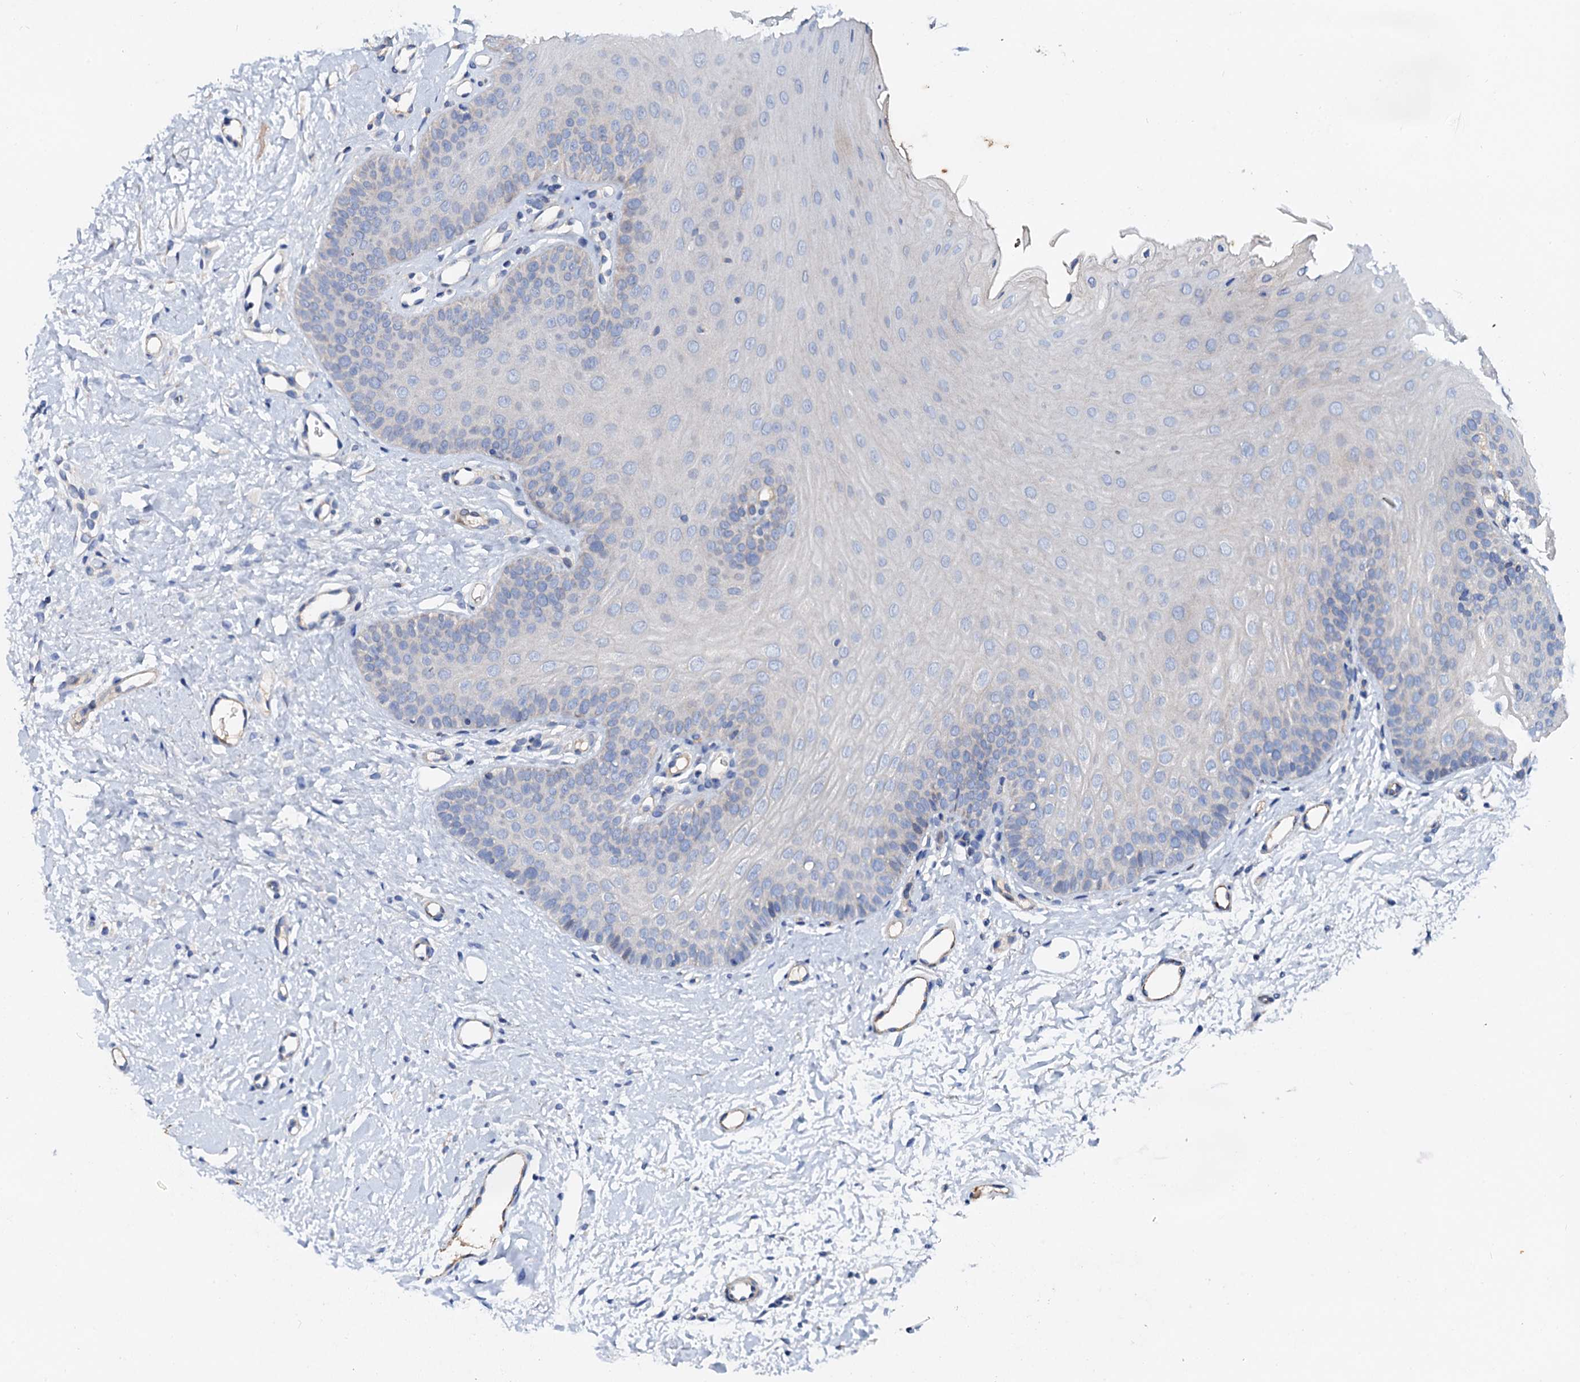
{"staining": {"intensity": "negative", "quantity": "none", "location": "none"}, "tissue": "oral mucosa", "cell_type": "Squamous epithelial cells", "image_type": "normal", "snomed": [{"axis": "morphology", "description": "Normal tissue, NOS"}, {"axis": "topography", "description": "Oral tissue"}], "caption": "The image exhibits no significant staining in squamous epithelial cells of oral mucosa.", "gene": "FIBIN", "patient": {"sex": "female", "age": 68}}